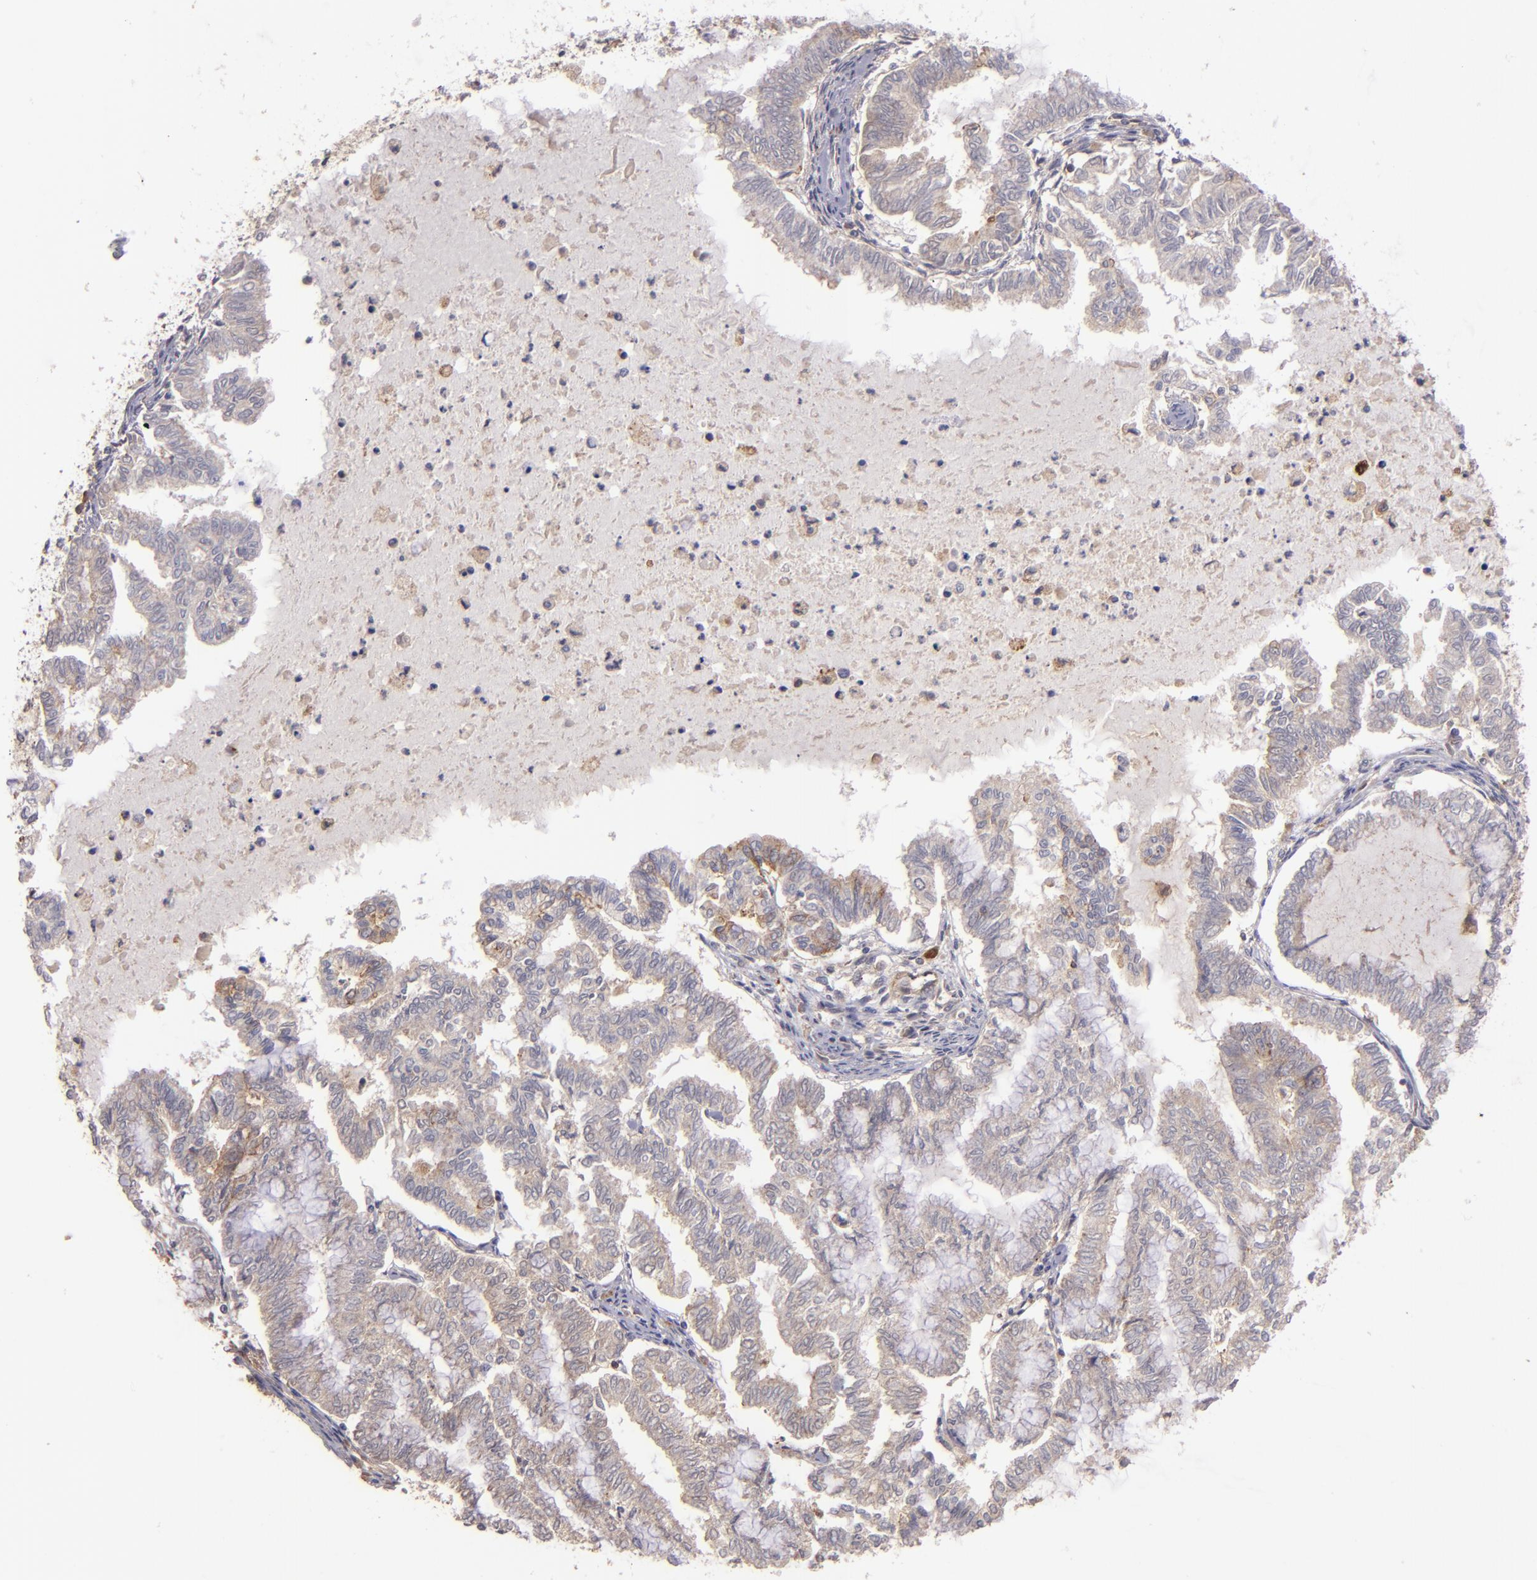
{"staining": {"intensity": "weak", "quantity": ">75%", "location": "cytoplasmic/membranous"}, "tissue": "endometrial cancer", "cell_type": "Tumor cells", "image_type": "cancer", "snomed": [{"axis": "morphology", "description": "Adenocarcinoma, NOS"}, {"axis": "topography", "description": "Endometrium"}], "caption": "Endometrial cancer (adenocarcinoma) tissue demonstrates weak cytoplasmic/membranous expression in approximately >75% of tumor cells Ihc stains the protein in brown and the nuclei are stained blue.", "gene": "ZFYVE1", "patient": {"sex": "female", "age": 79}}